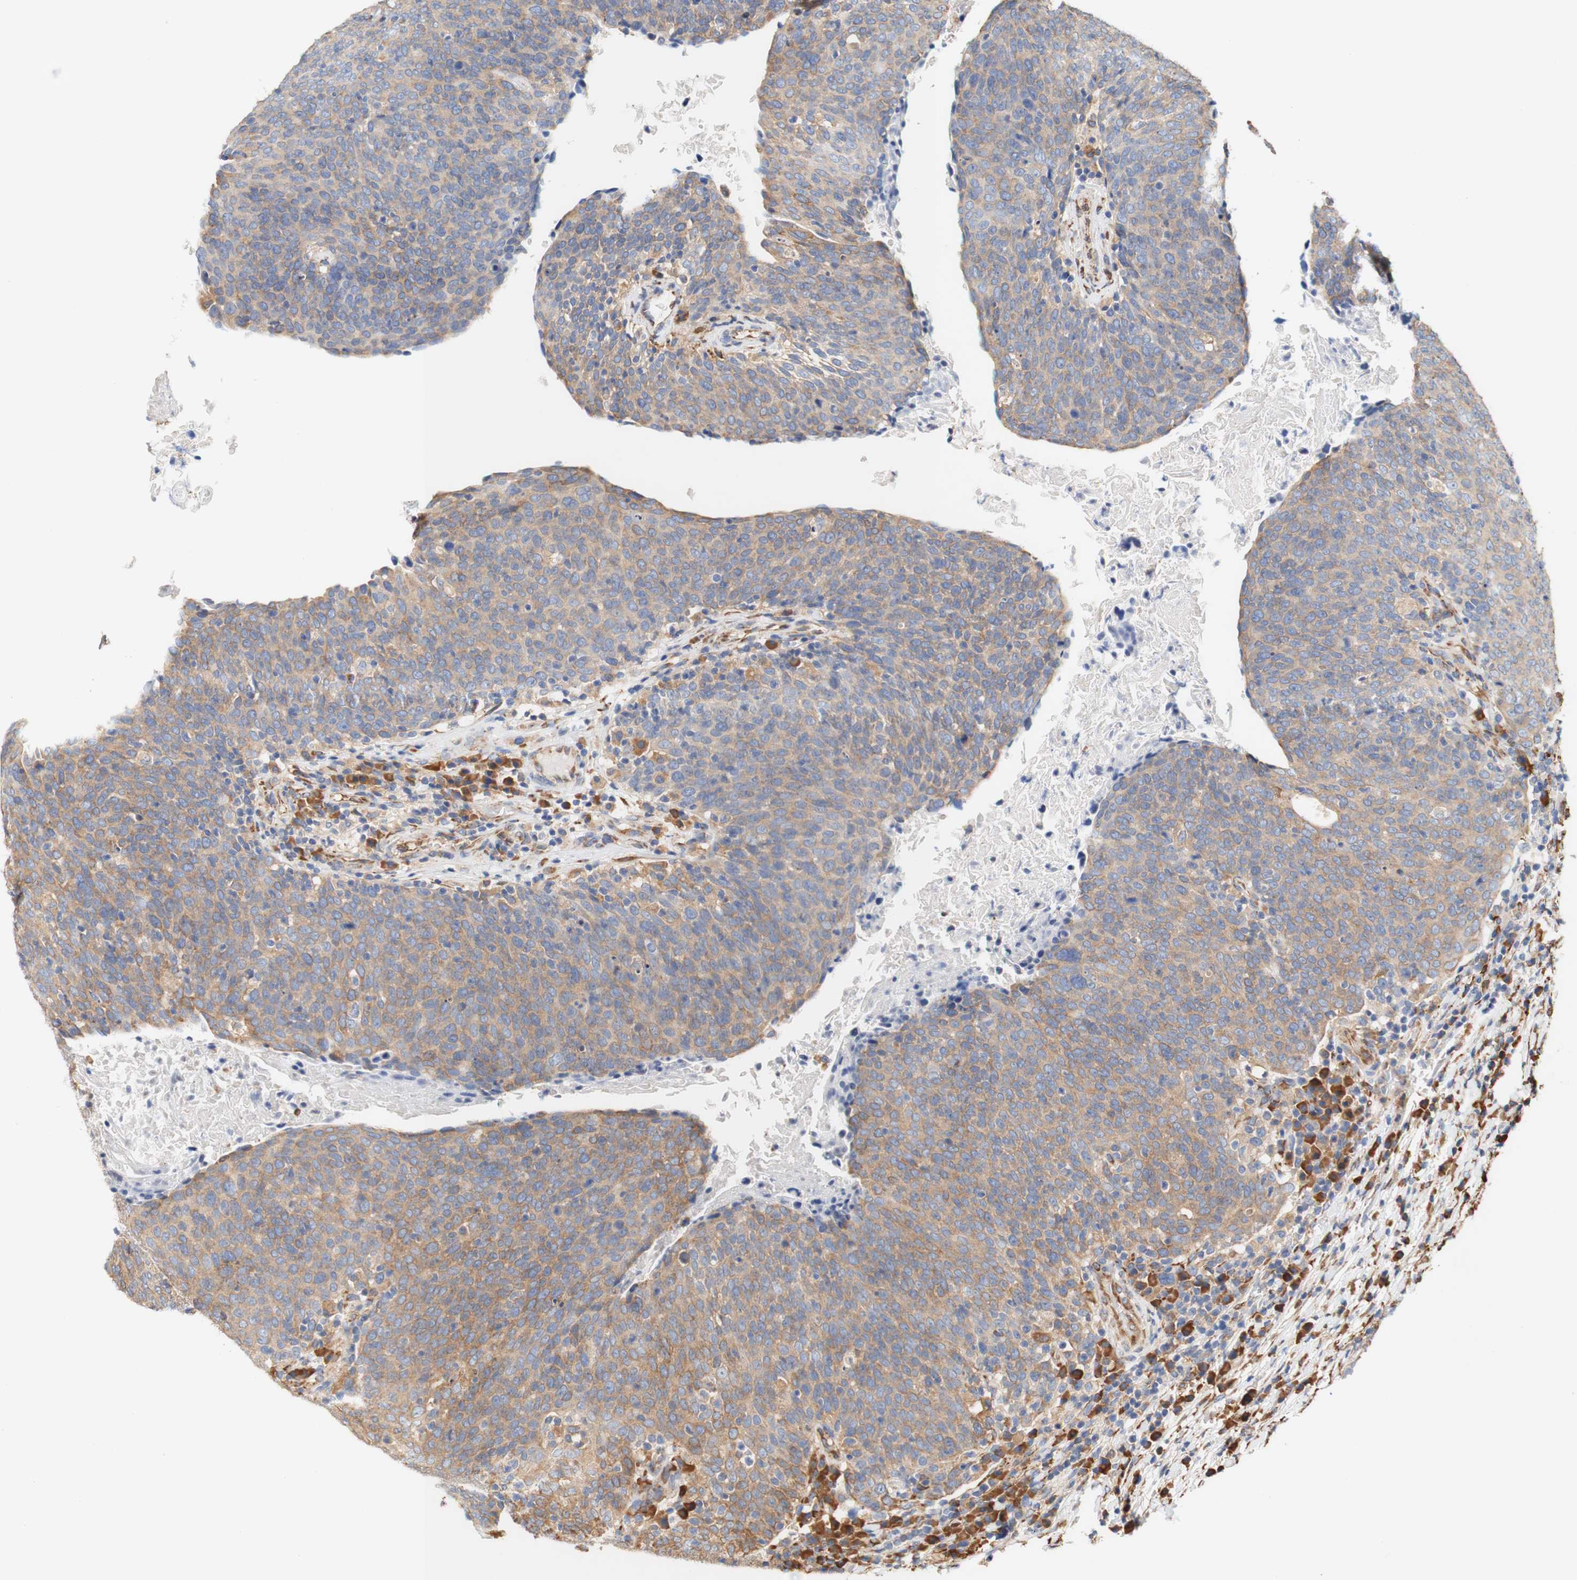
{"staining": {"intensity": "moderate", "quantity": "25%-75%", "location": "cytoplasmic/membranous"}, "tissue": "head and neck cancer", "cell_type": "Tumor cells", "image_type": "cancer", "snomed": [{"axis": "morphology", "description": "Squamous cell carcinoma, NOS"}, {"axis": "morphology", "description": "Squamous cell carcinoma, metastatic, NOS"}, {"axis": "topography", "description": "Lymph node"}, {"axis": "topography", "description": "Head-Neck"}], "caption": "Brown immunohistochemical staining in head and neck metastatic squamous cell carcinoma displays moderate cytoplasmic/membranous positivity in approximately 25%-75% of tumor cells.", "gene": "EIF2AK4", "patient": {"sex": "male", "age": 62}}